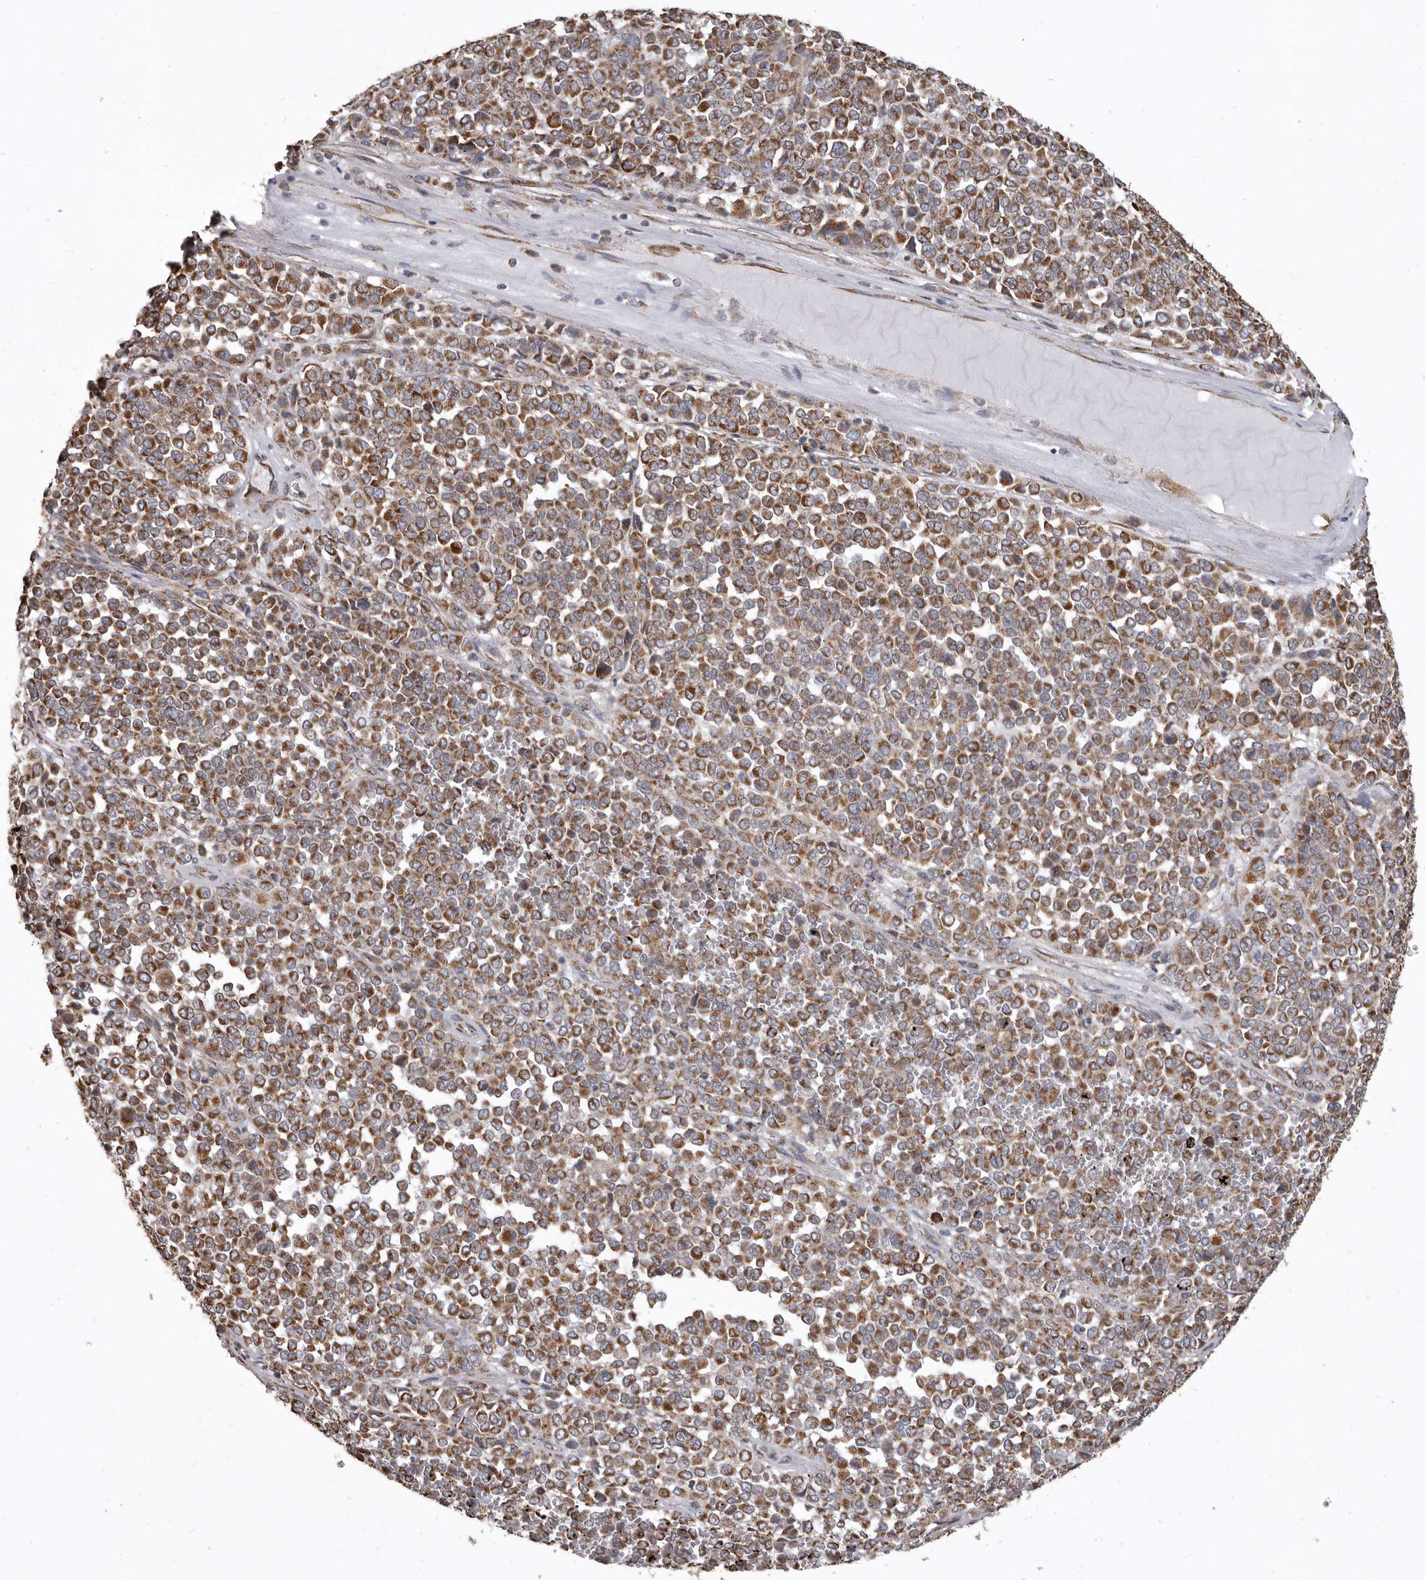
{"staining": {"intensity": "moderate", "quantity": ">75%", "location": "cytoplasmic/membranous"}, "tissue": "melanoma", "cell_type": "Tumor cells", "image_type": "cancer", "snomed": [{"axis": "morphology", "description": "Malignant melanoma, Metastatic site"}, {"axis": "topography", "description": "Pancreas"}], "caption": "There is medium levels of moderate cytoplasmic/membranous positivity in tumor cells of melanoma, as demonstrated by immunohistochemical staining (brown color).", "gene": "CDK5RAP3", "patient": {"sex": "female", "age": 30}}